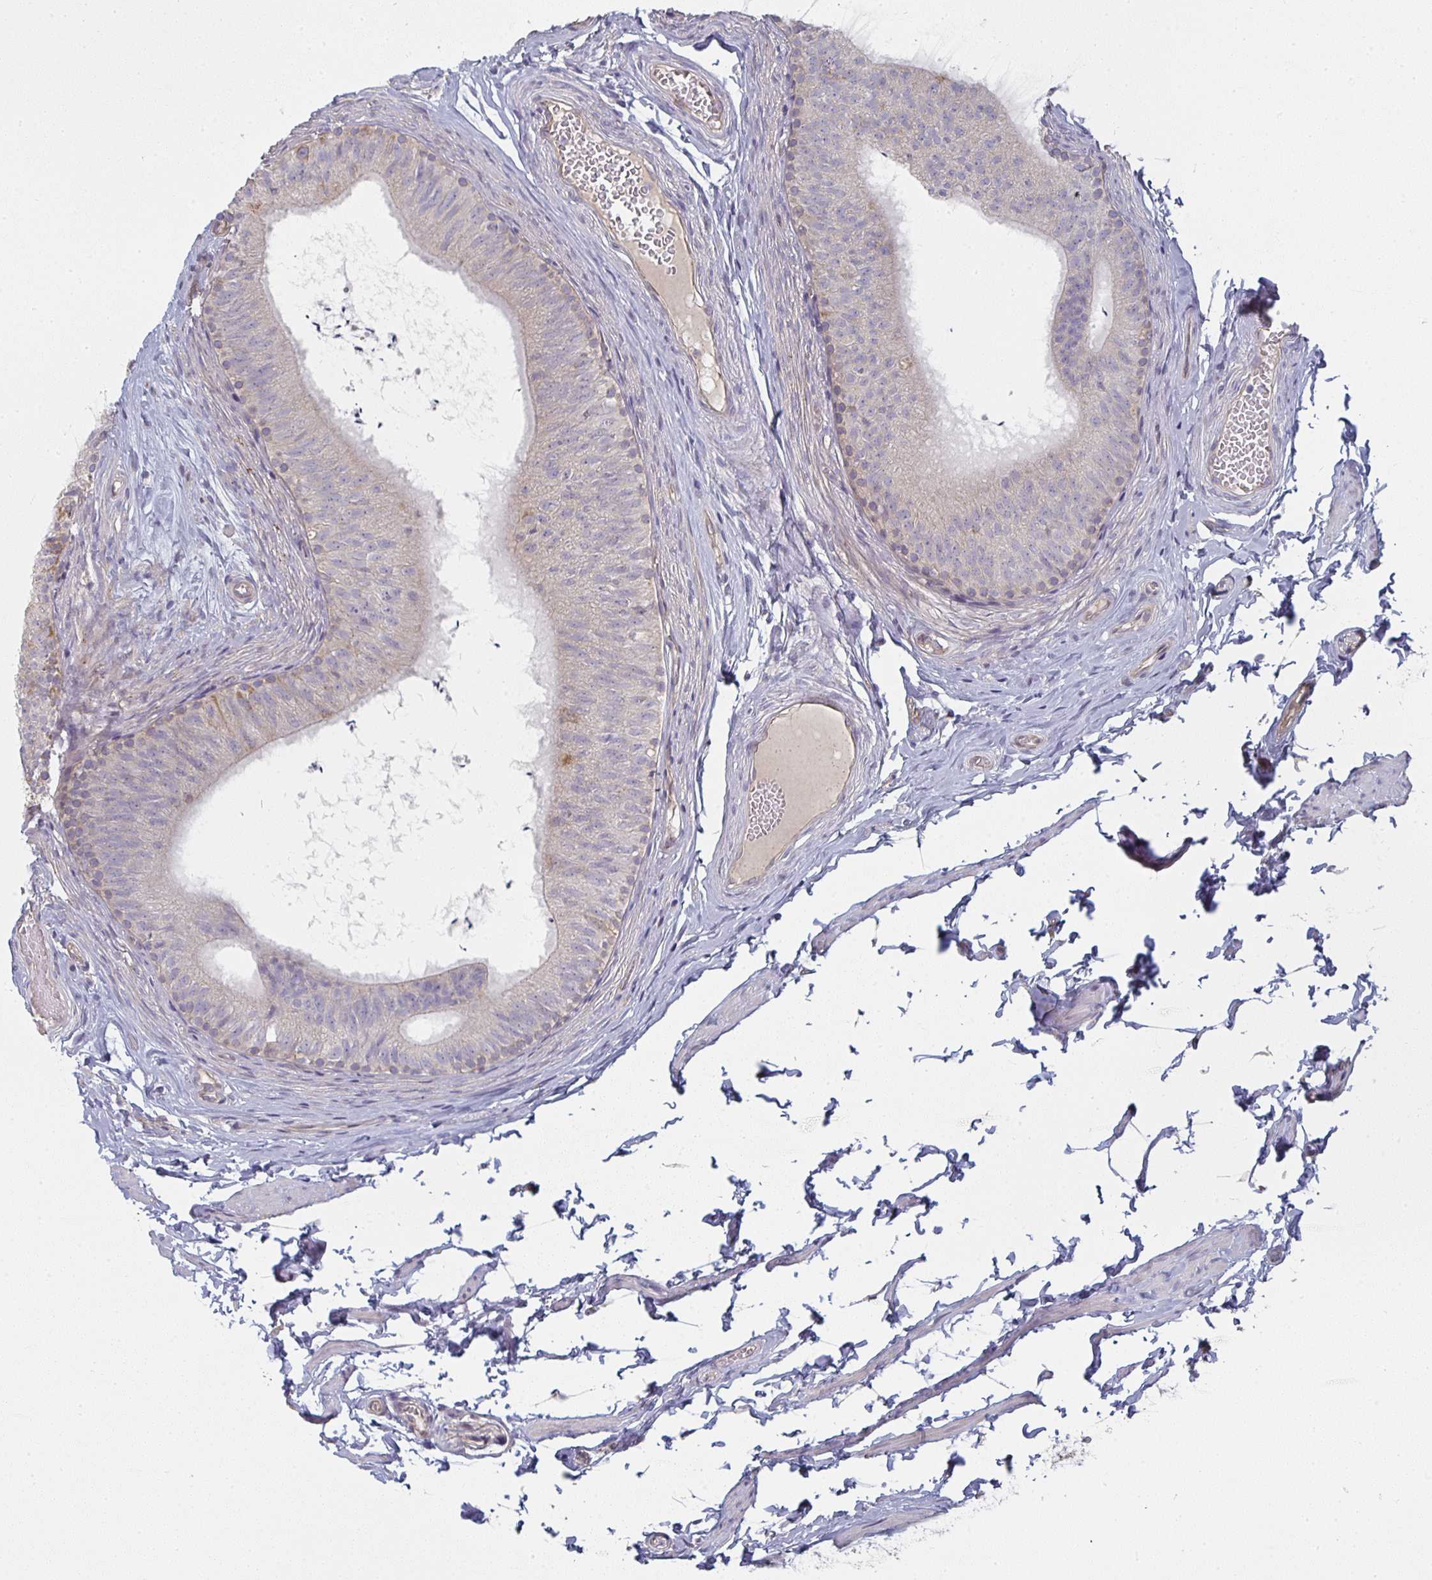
{"staining": {"intensity": "weak", "quantity": "<25%", "location": "cytoplasmic/membranous"}, "tissue": "epididymis", "cell_type": "Glandular cells", "image_type": "normal", "snomed": [{"axis": "morphology", "description": "Normal tissue, NOS"}, {"axis": "topography", "description": "Epididymis, spermatic cord, NOS"}, {"axis": "topography", "description": "Epididymis"}, {"axis": "topography", "description": "Peripheral nerve tissue"}], "caption": "Glandular cells are negative for brown protein staining in benign epididymis. (DAB (3,3'-diaminobenzidine) immunohistochemistry, high magnification).", "gene": "CTHRC1", "patient": {"sex": "male", "age": 29}}